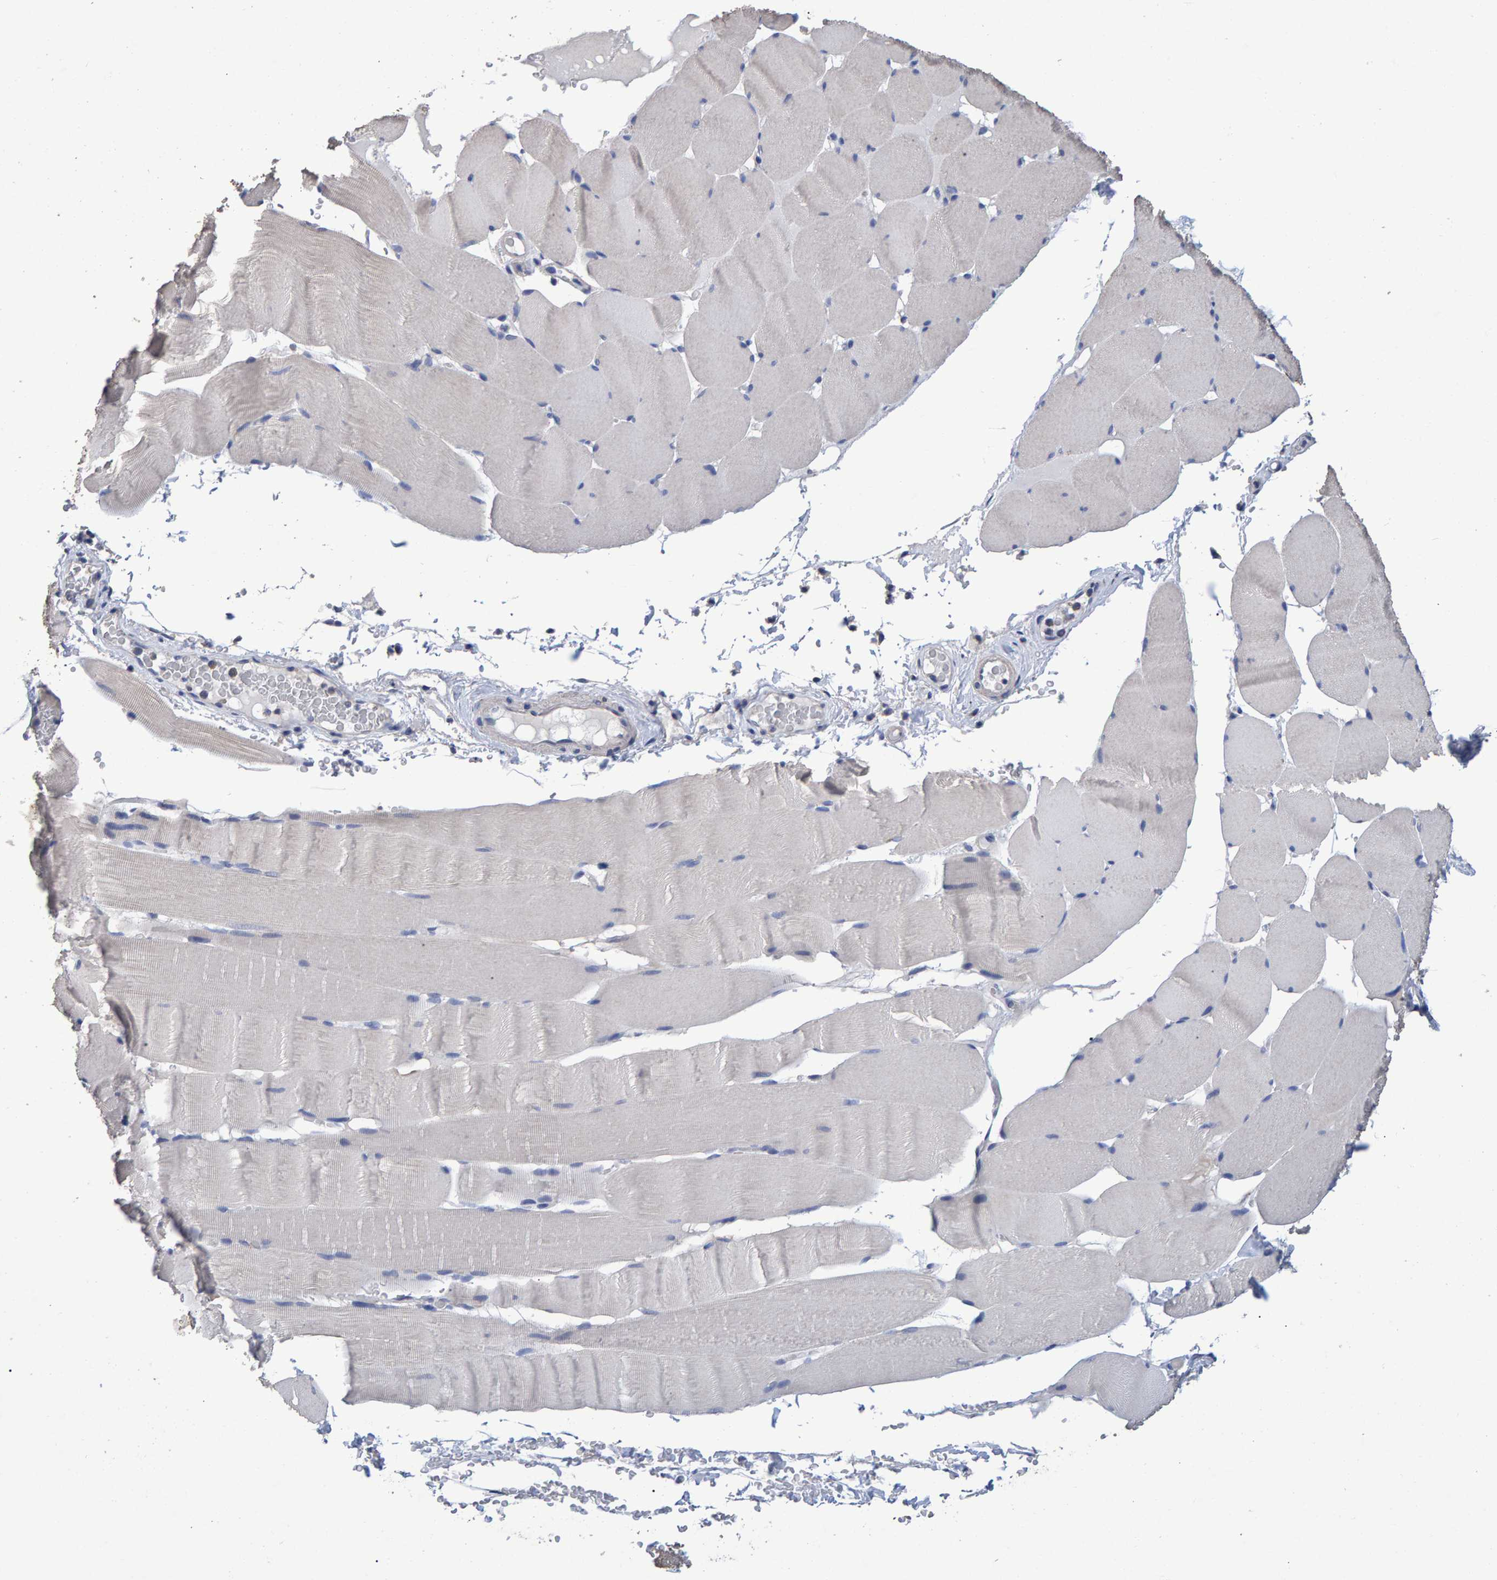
{"staining": {"intensity": "negative", "quantity": "none", "location": "none"}, "tissue": "skeletal muscle", "cell_type": "Myocytes", "image_type": "normal", "snomed": [{"axis": "morphology", "description": "Normal tissue, NOS"}, {"axis": "topography", "description": "Skeletal muscle"}], "caption": "This is a micrograph of immunohistochemistry (IHC) staining of benign skeletal muscle, which shows no staining in myocytes. Nuclei are stained in blue.", "gene": "HEMGN", "patient": {"sex": "male", "age": 62}}